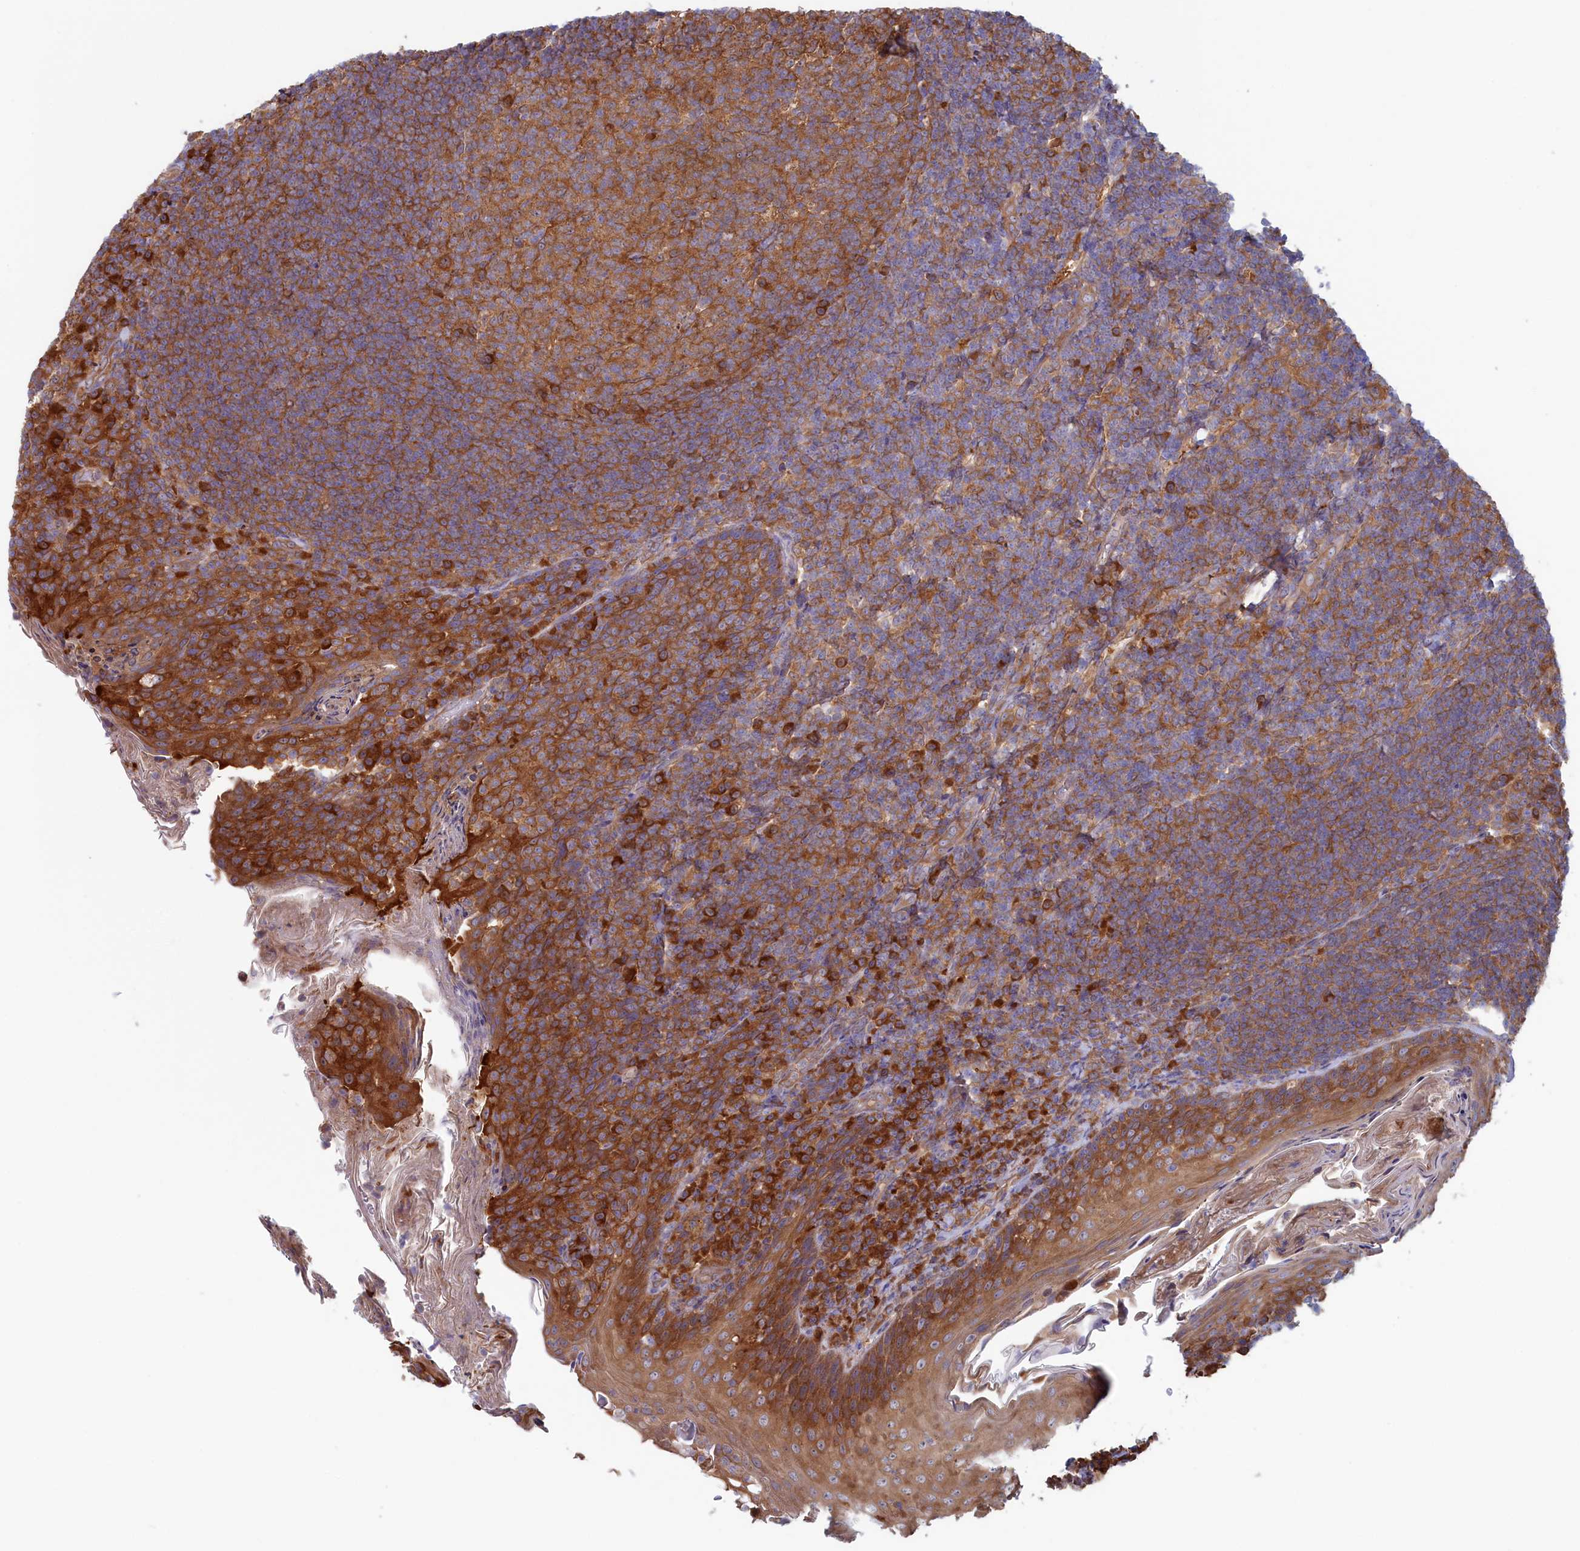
{"staining": {"intensity": "moderate", "quantity": ">75%", "location": "cytoplasmic/membranous"}, "tissue": "tonsil", "cell_type": "Germinal center cells", "image_type": "normal", "snomed": [{"axis": "morphology", "description": "Normal tissue, NOS"}, {"axis": "topography", "description": "Tonsil"}], "caption": "Immunohistochemical staining of unremarkable tonsil exhibits moderate cytoplasmic/membranous protein positivity in approximately >75% of germinal center cells.", "gene": "SYNDIG1L", "patient": {"sex": "female", "age": 10}}